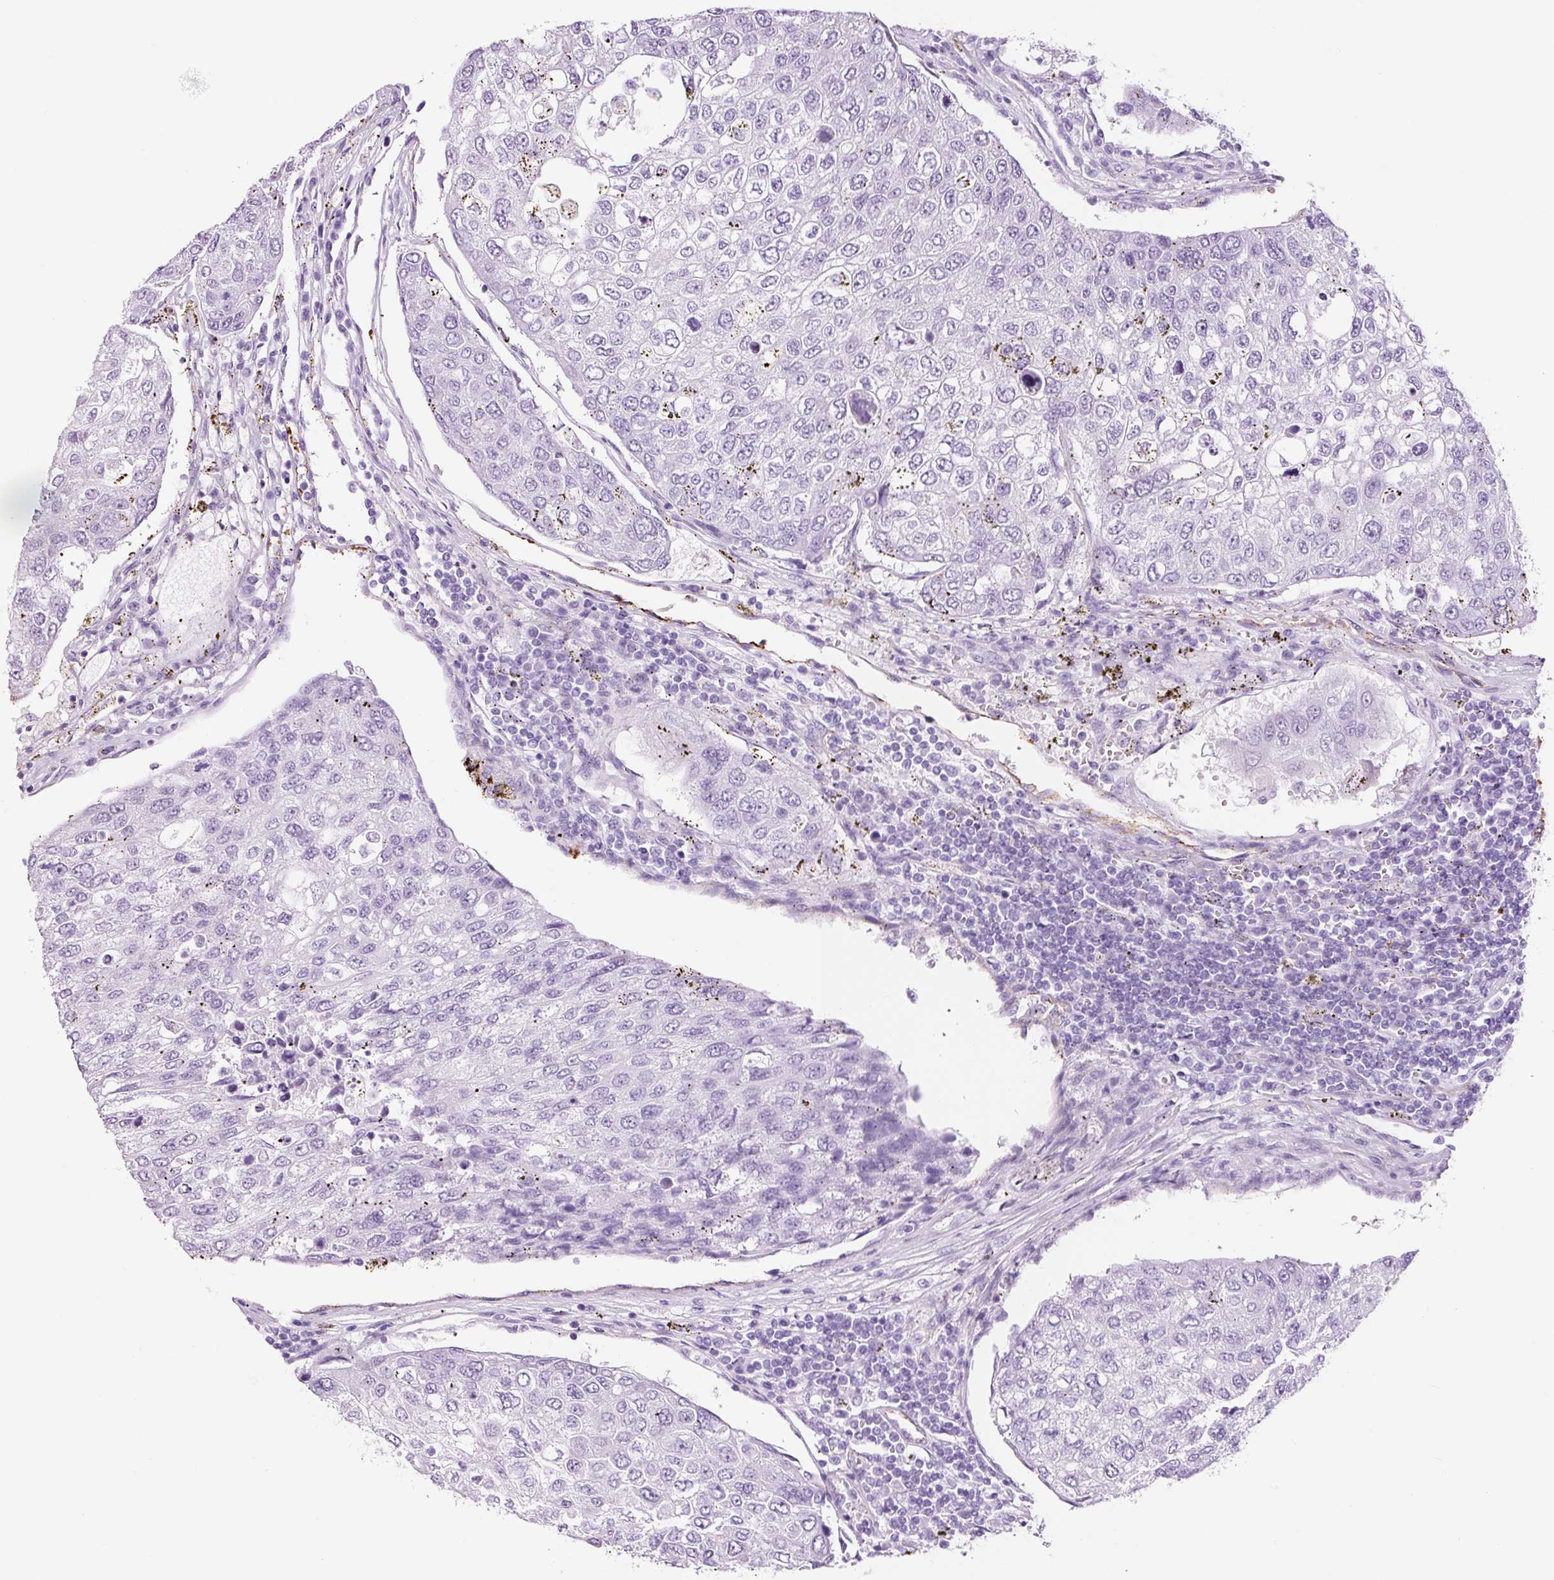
{"staining": {"intensity": "negative", "quantity": "none", "location": "none"}, "tissue": "urothelial cancer", "cell_type": "Tumor cells", "image_type": "cancer", "snomed": [{"axis": "morphology", "description": "Urothelial carcinoma, High grade"}, {"axis": "topography", "description": "Lymph node"}, {"axis": "topography", "description": "Urinary bladder"}], "caption": "Immunohistochemistry of urothelial carcinoma (high-grade) exhibits no positivity in tumor cells. Nuclei are stained in blue.", "gene": "ADSS1", "patient": {"sex": "male", "age": 51}}